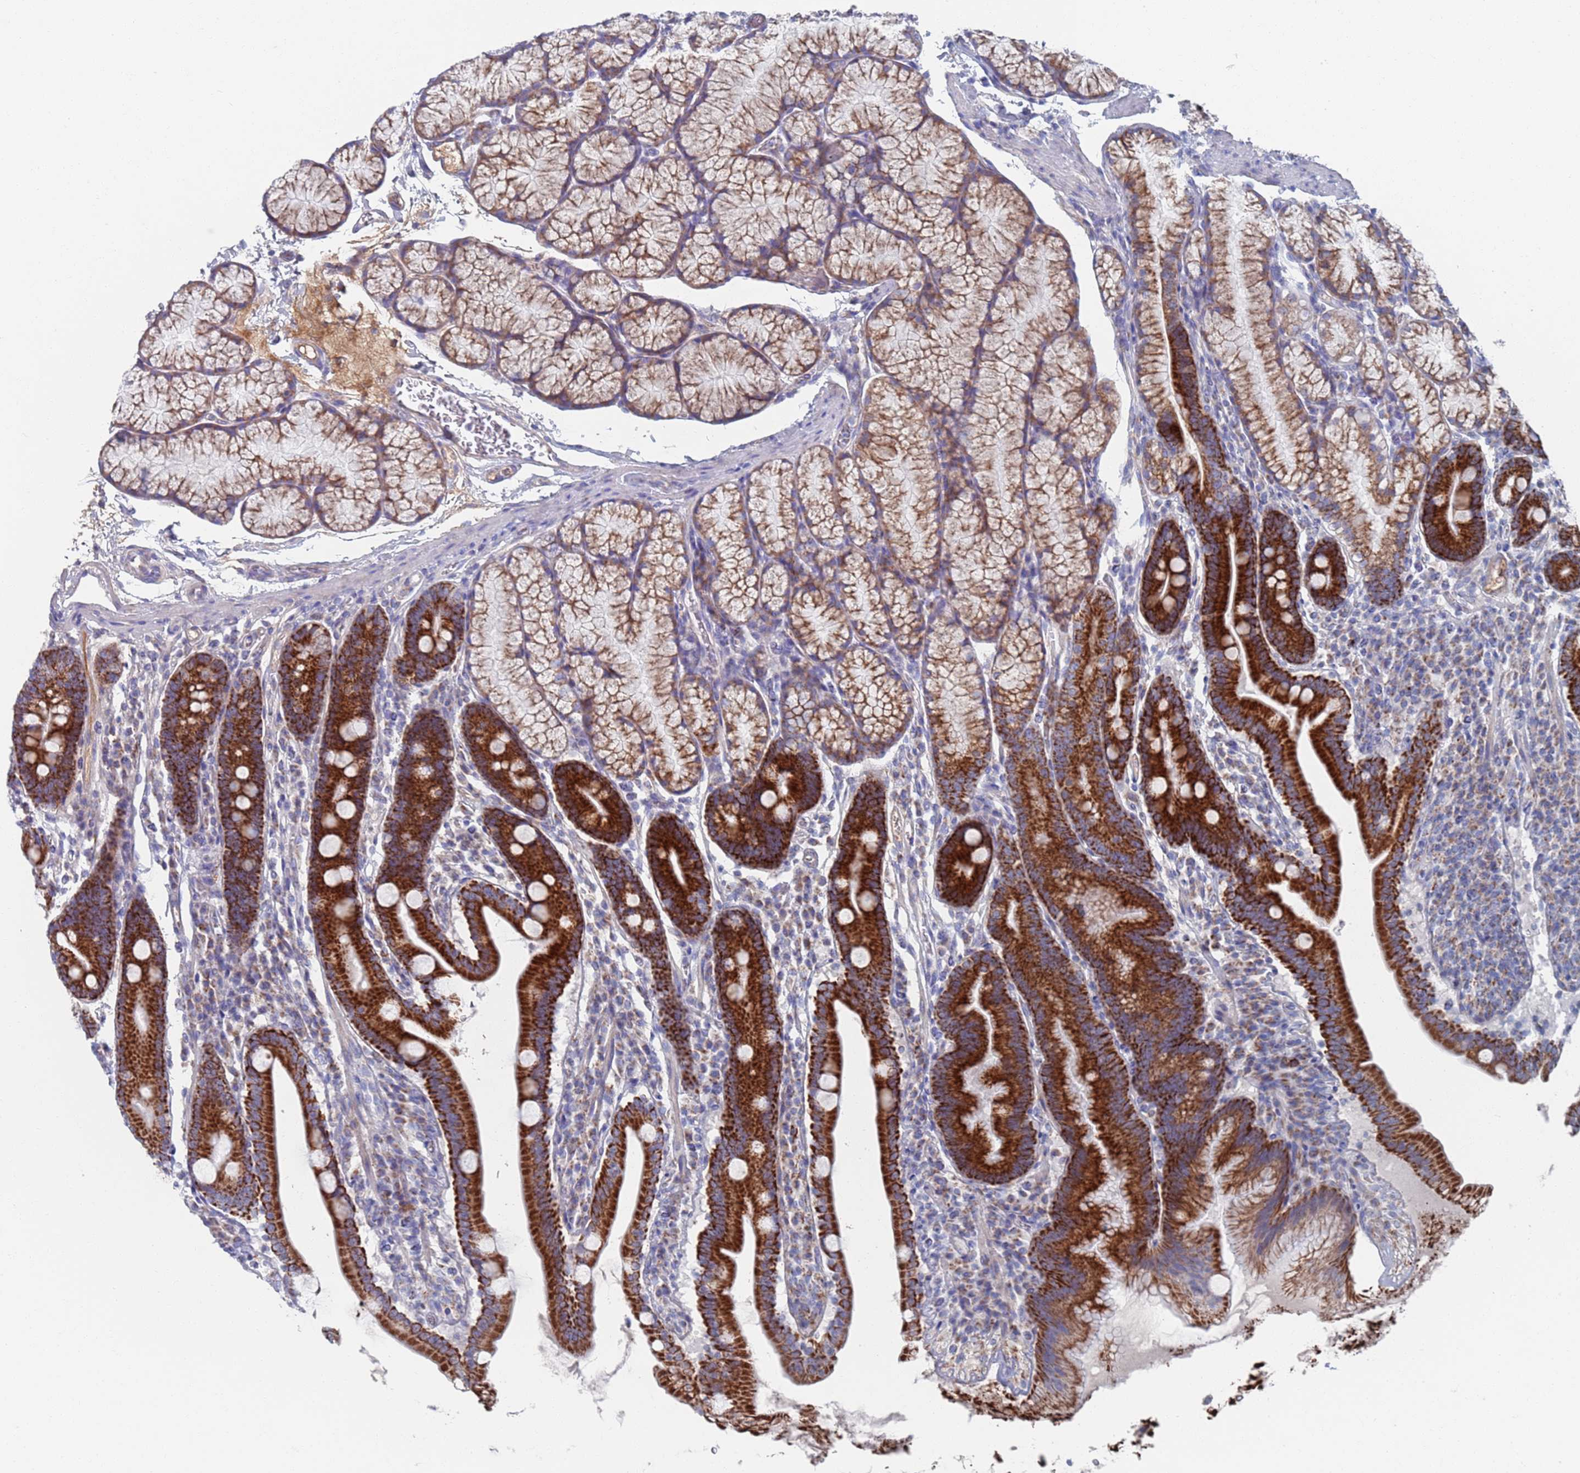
{"staining": {"intensity": "strong", "quantity": ">75%", "location": "cytoplasmic/membranous"}, "tissue": "duodenum", "cell_type": "Glandular cells", "image_type": "normal", "snomed": [{"axis": "morphology", "description": "Normal tissue, NOS"}, {"axis": "topography", "description": "Duodenum"}], "caption": "Immunohistochemistry (IHC) (DAB (3,3'-diaminobenzidine)) staining of normal human duodenum demonstrates strong cytoplasmic/membranous protein positivity in approximately >75% of glandular cells.", "gene": "MRPL22", "patient": {"sex": "male", "age": 35}}